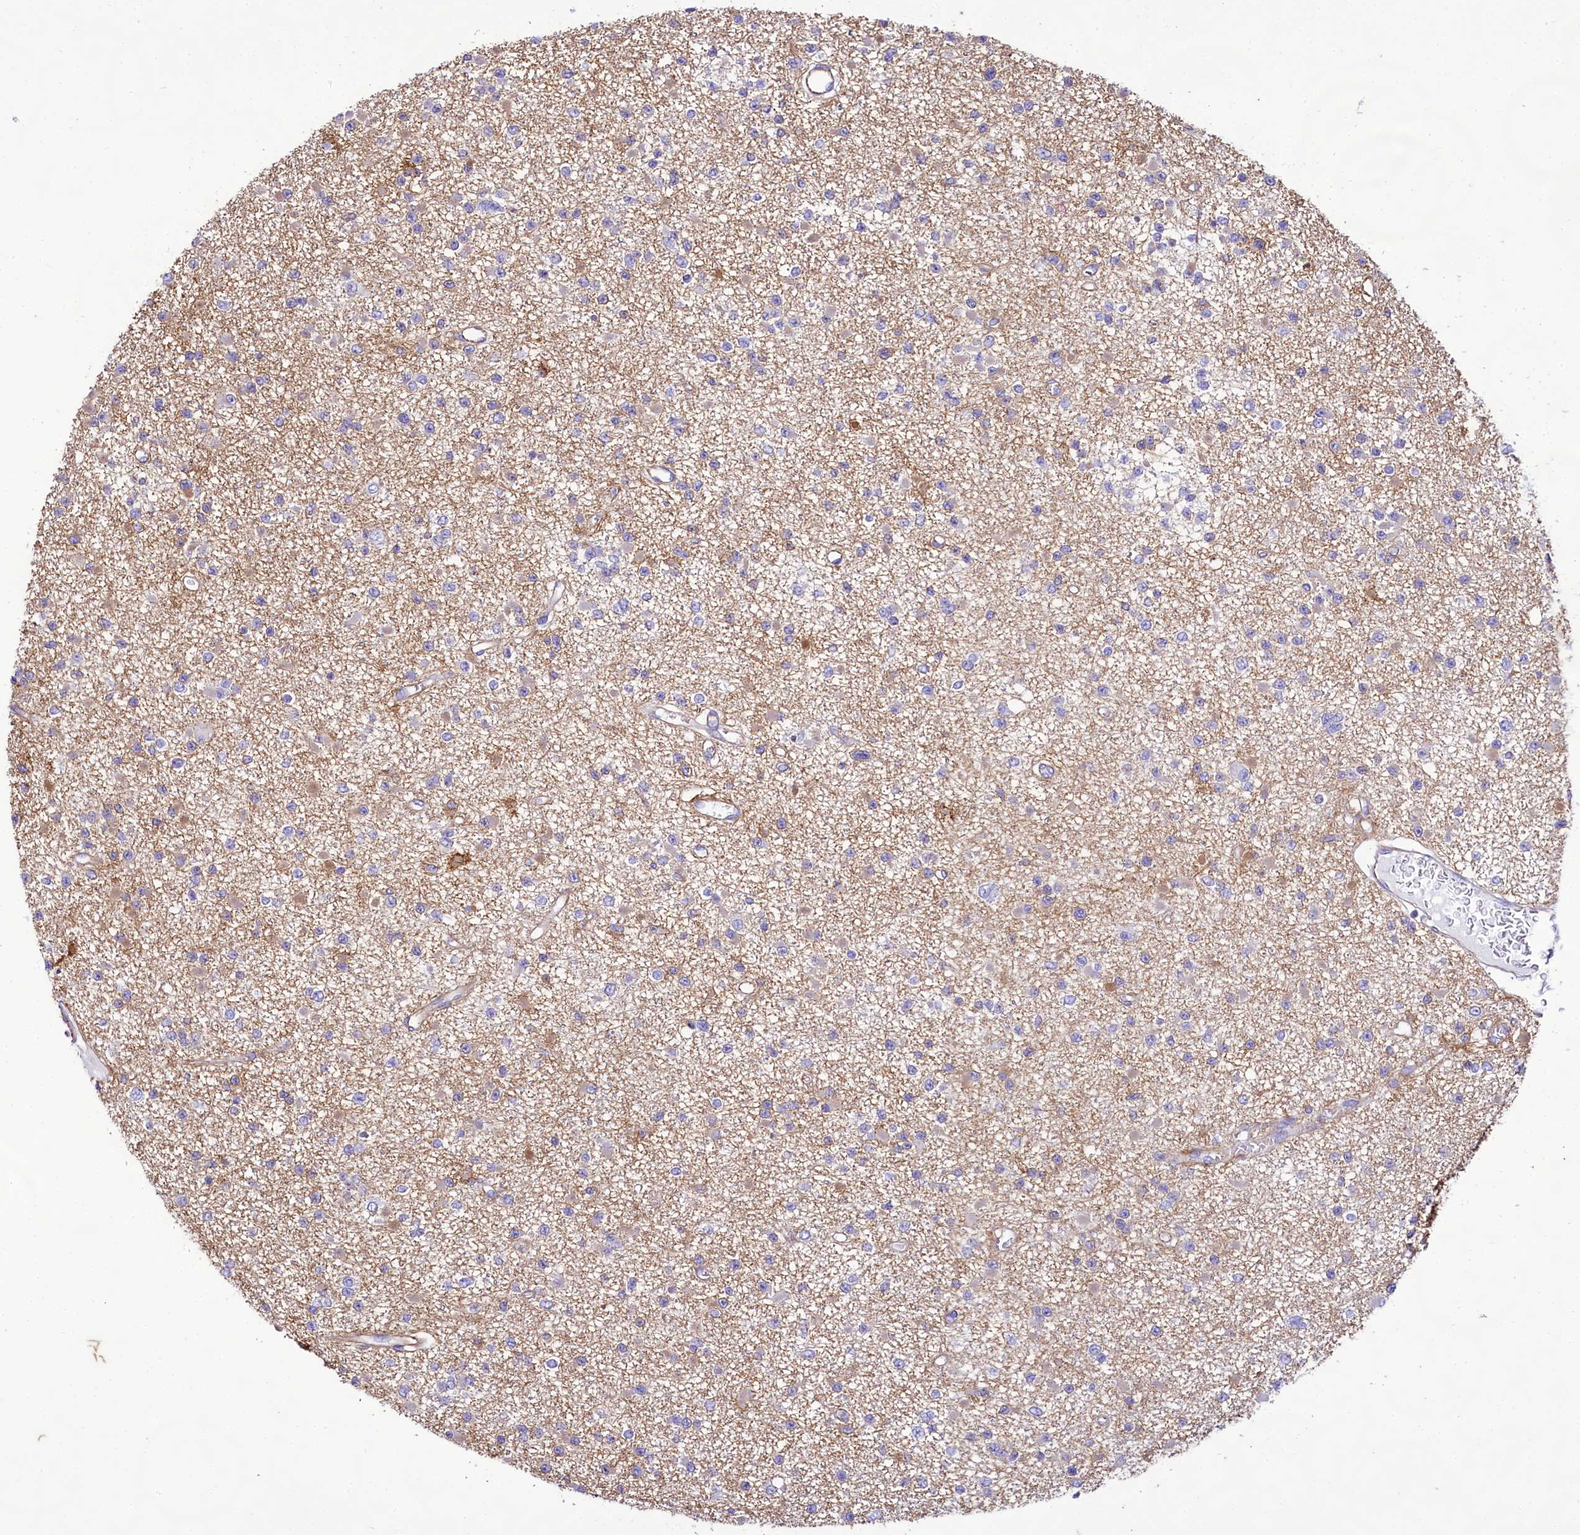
{"staining": {"intensity": "negative", "quantity": "none", "location": "none"}, "tissue": "glioma", "cell_type": "Tumor cells", "image_type": "cancer", "snomed": [{"axis": "morphology", "description": "Glioma, malignant, Low grade"}, {"axis": "topography", "description": "Brain"}], "caption": "Immunohistochemistry photomicrograph of human malignant glioma (low-grade) stained for a protein (brown), which demonstrates no positivity in tumor cells.", "gene": "CD99", "patient": {"sex": "female", "age": 22}}